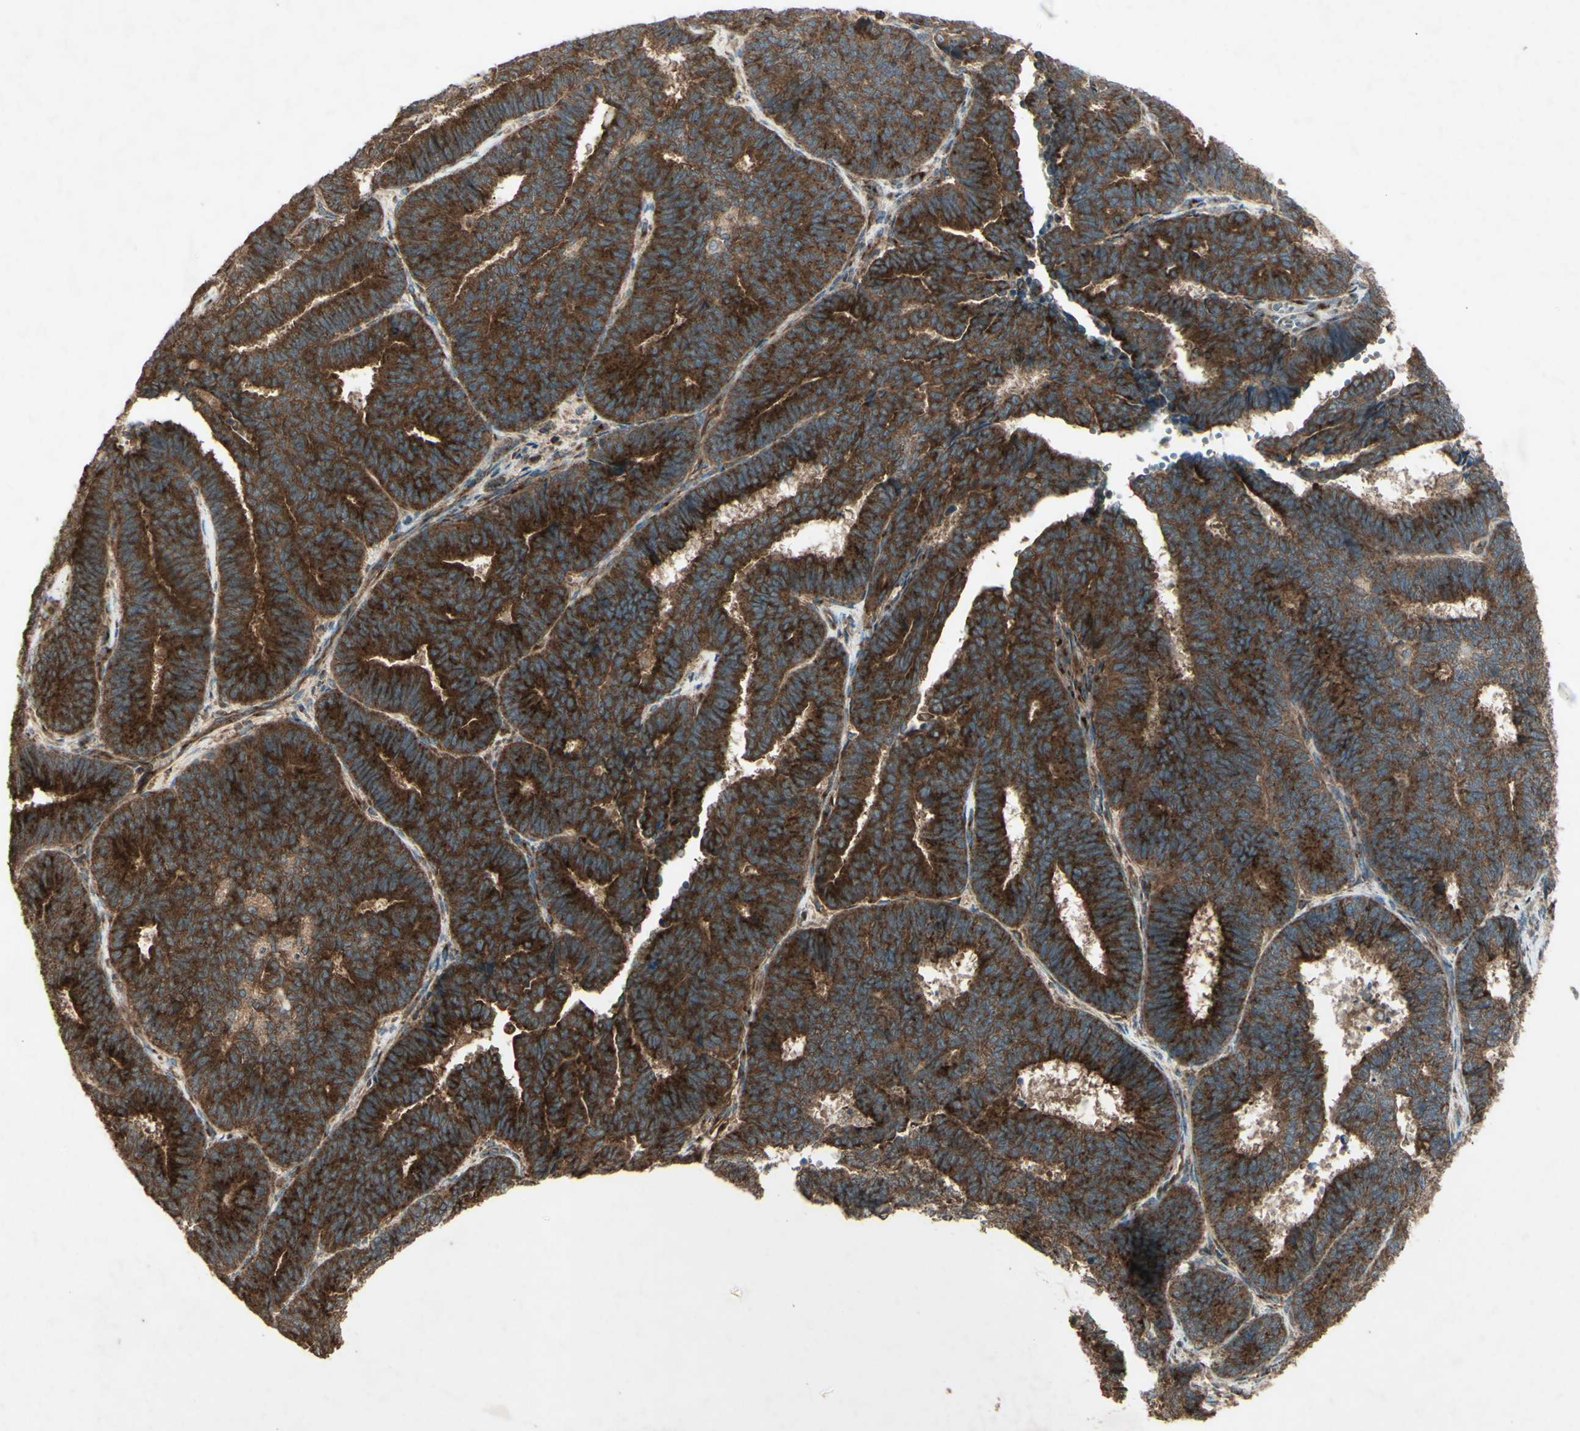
{"staining": {"intensity": "strong", "quantity": ">75%", "location": "cytoplasmic/membranous"}, "tissue": "endometrial cancer", "cell_type": "Tumor cells", "image_type": "cancer", "snomed": [{"axis": "morphology", "description": "Adenocarcinoma, NOS"}, {"axis": "topography", "description": "Endometrium"}], "caption": "IHC micrograph of neoplastic tissue: adenocarcinoma (endometrial) stained using IHC demonstrates high levels of strong protein expression localized specifically in the cytoplasmic/membranous of tumor cells, appearing as a cytoplasmic/membranous brown color.", "gene": "AP1G1", "patient": {"sex": "female", "age": 70}}